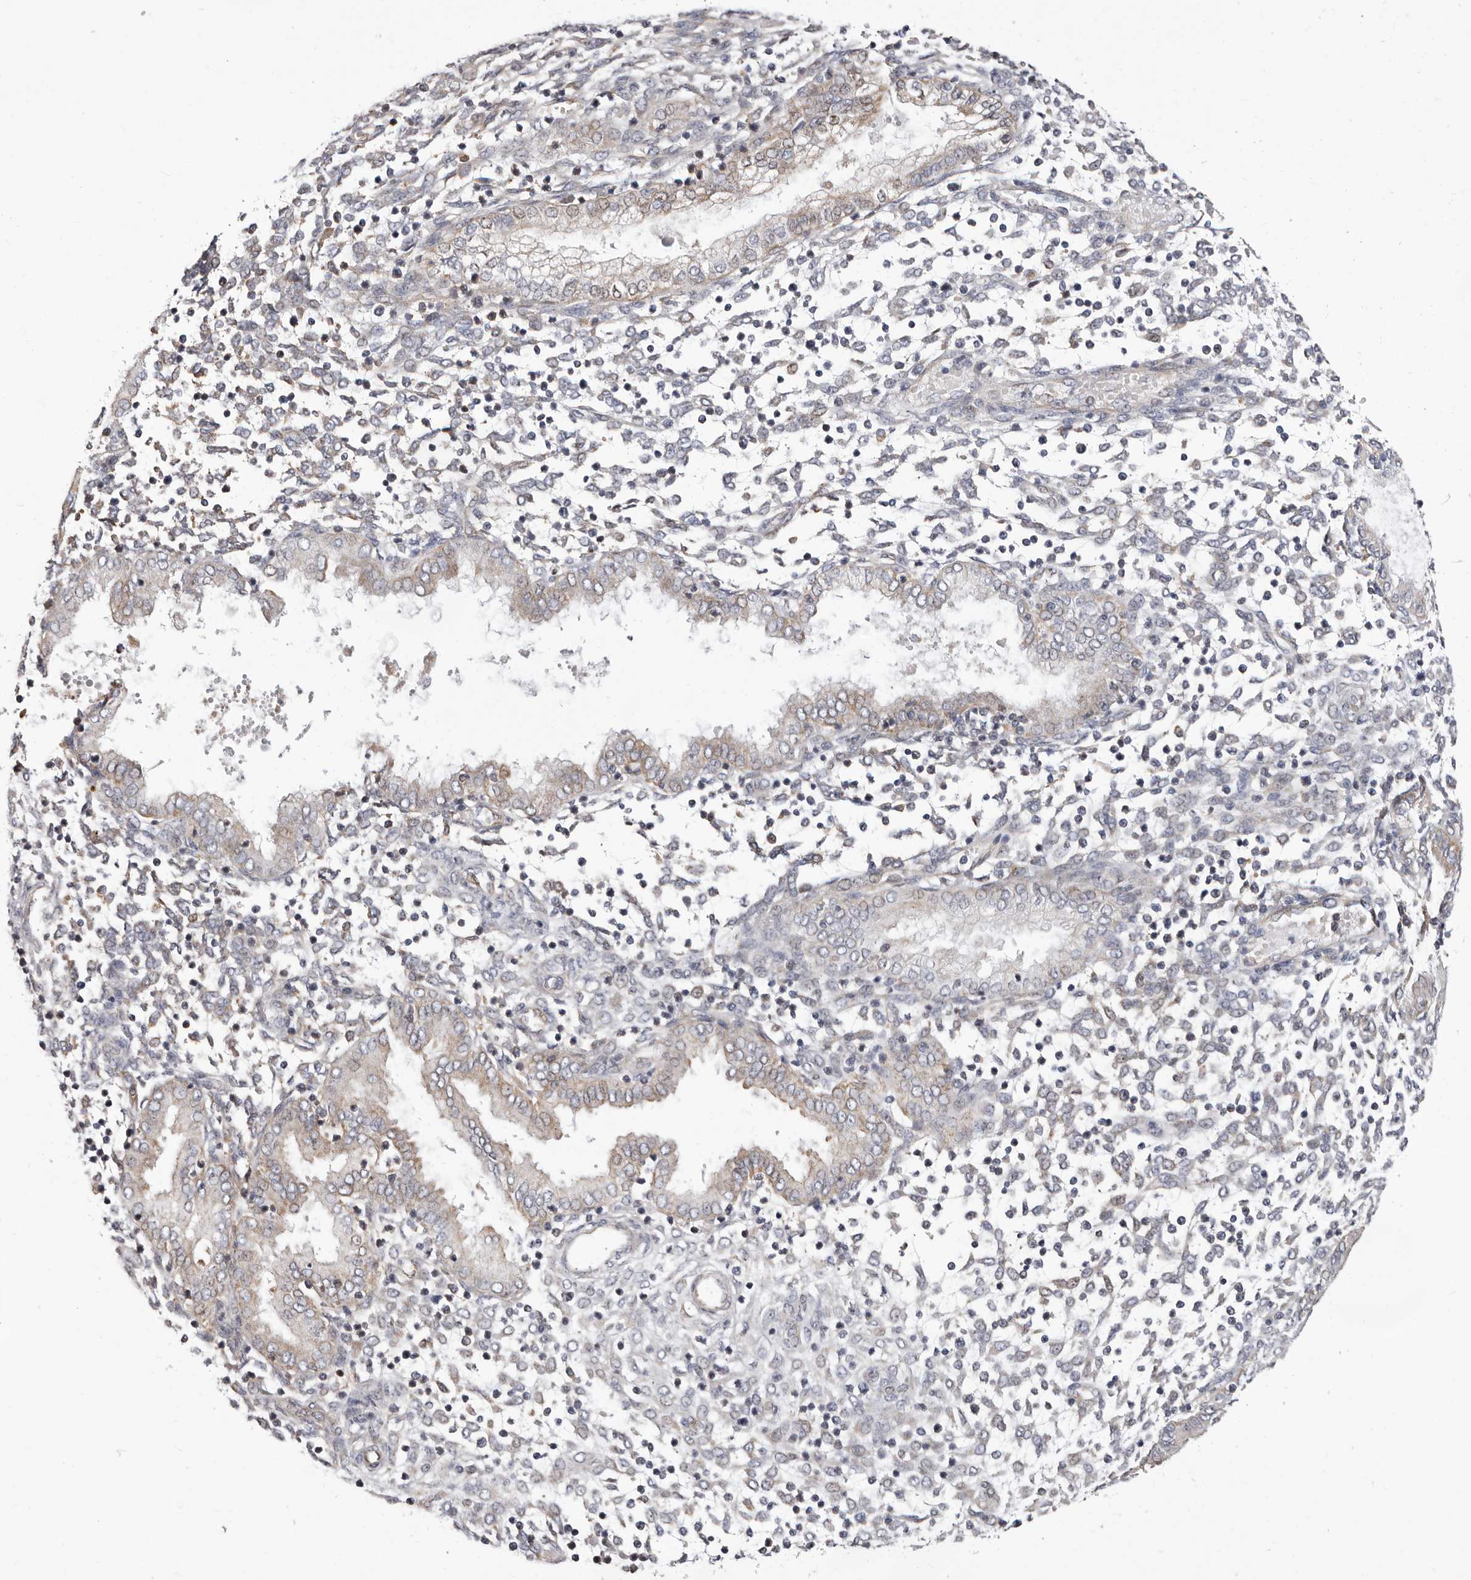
{"staining": {"intensity": "negative", "quantity": "none", "location": "none"}, "tissue": "endometrium", "cell_type": "Cells in endometrial stroma", "image_type": "normal", "snomed": [{"axis": "morphology", "description": "Normal tissue, NOS"}, {"axis": "topography", "description": "Endometrium"}], "caption": "Cells in endometrial stroma are negative for brown protein staining in normal endometrium. The staining is performed using DAB (3,3'-diaminobenzidine) brown chromogen with nuclei counter-stained in using hematoxylin.", "gene": "NUBPL", "patient": {"sex": "female", "age": 53}}